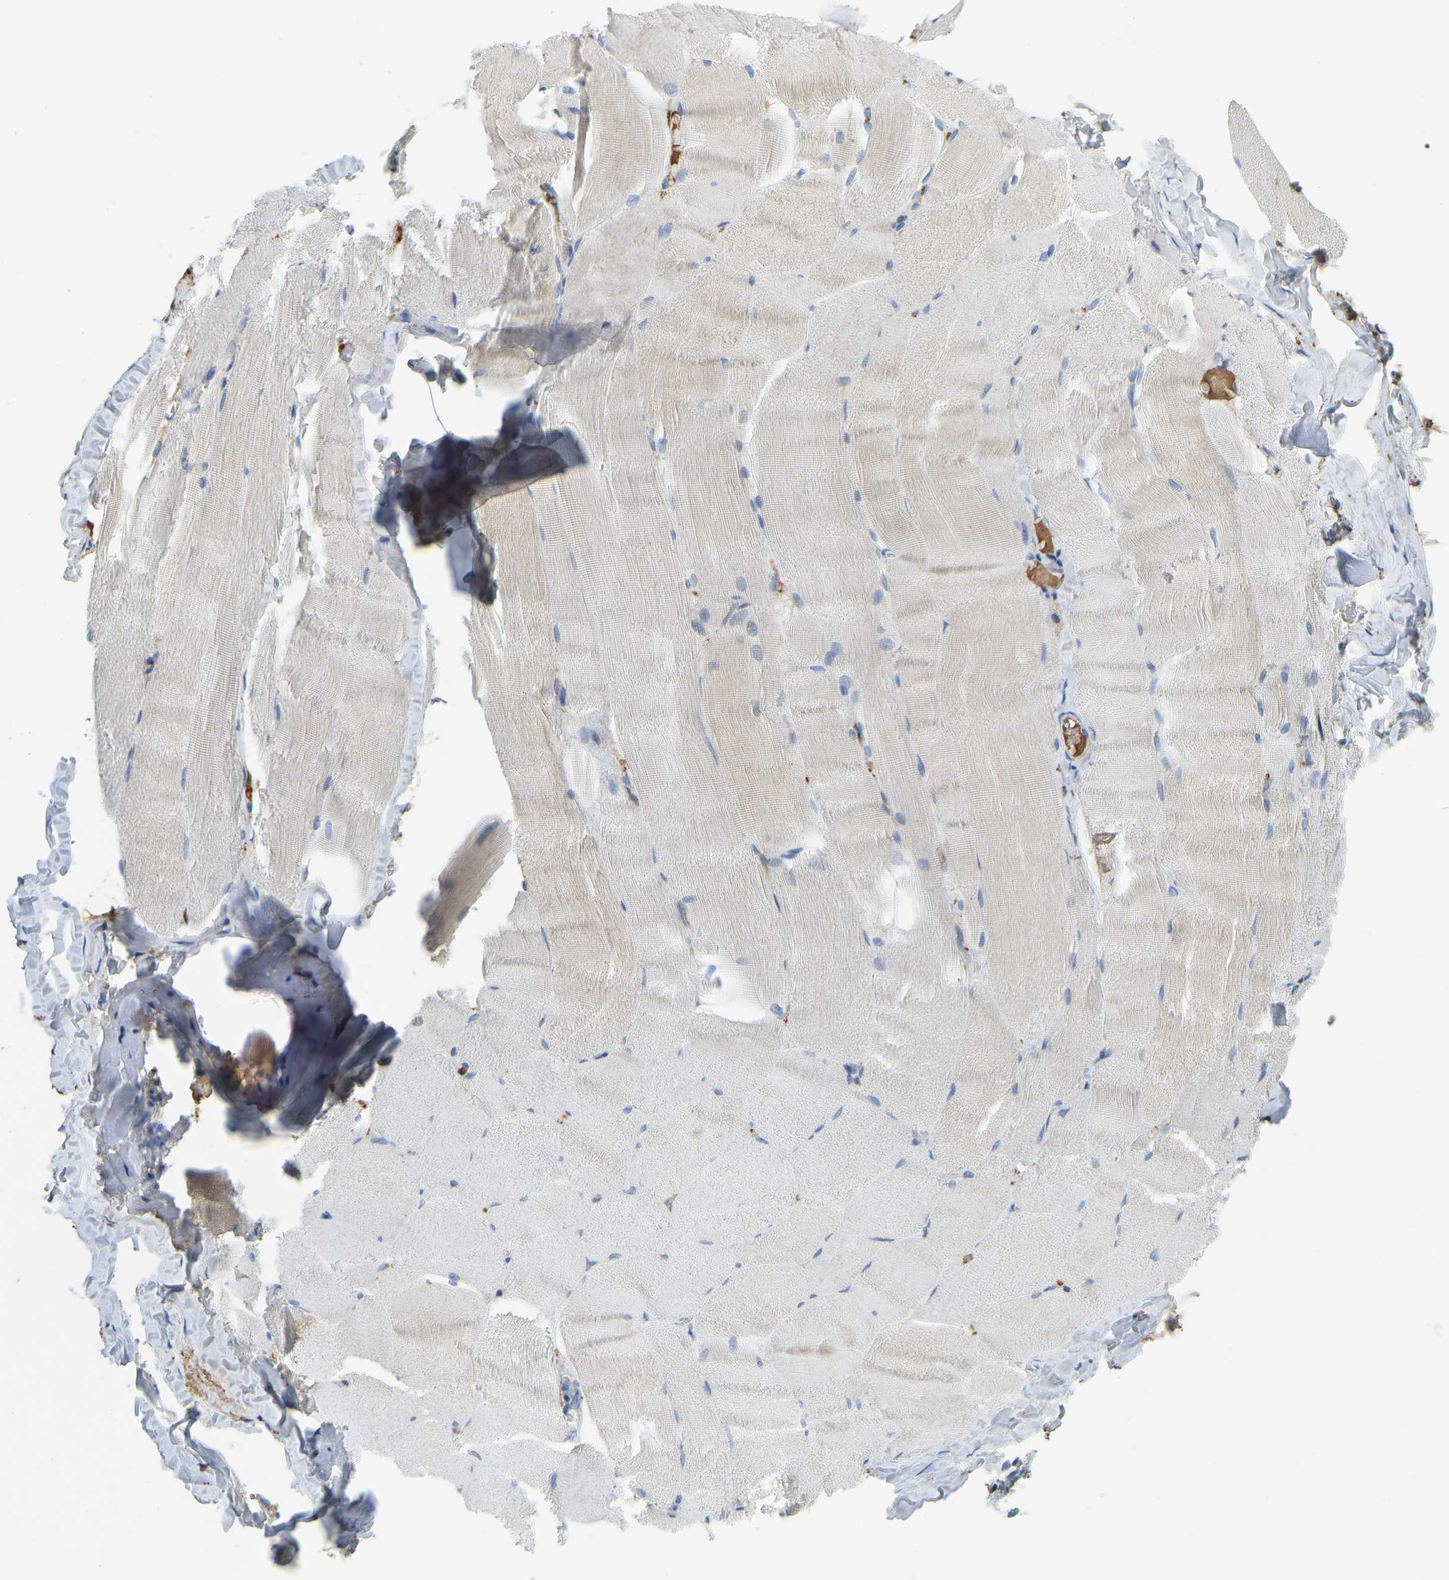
{"staining": {"intensity": "negative", "quantity": "none", "location": "none"}, "tissue": "skeletal muscle", "cell_type": "Myocytes", "image_type": "normal", "snomed": [{"axis": "morphology", "description": "Normal tissue, NOS"}, {"axis": "morphology", "description": "Squamous cell carcinoma, NOS"}, {"axis": "topography", "description": "Skeletal muscle"}], "caption": "Myocytes are negative for protein expression in unremarkable human skeletal muscle. Brightfield microscopy of IHC stained with DAB (3,3'-diaminobenzidine) (brown) and hematoxylin (blue), captured at high magnification.", "gene": "THBS4", "patient": {"sex": "male", "age": 51}}